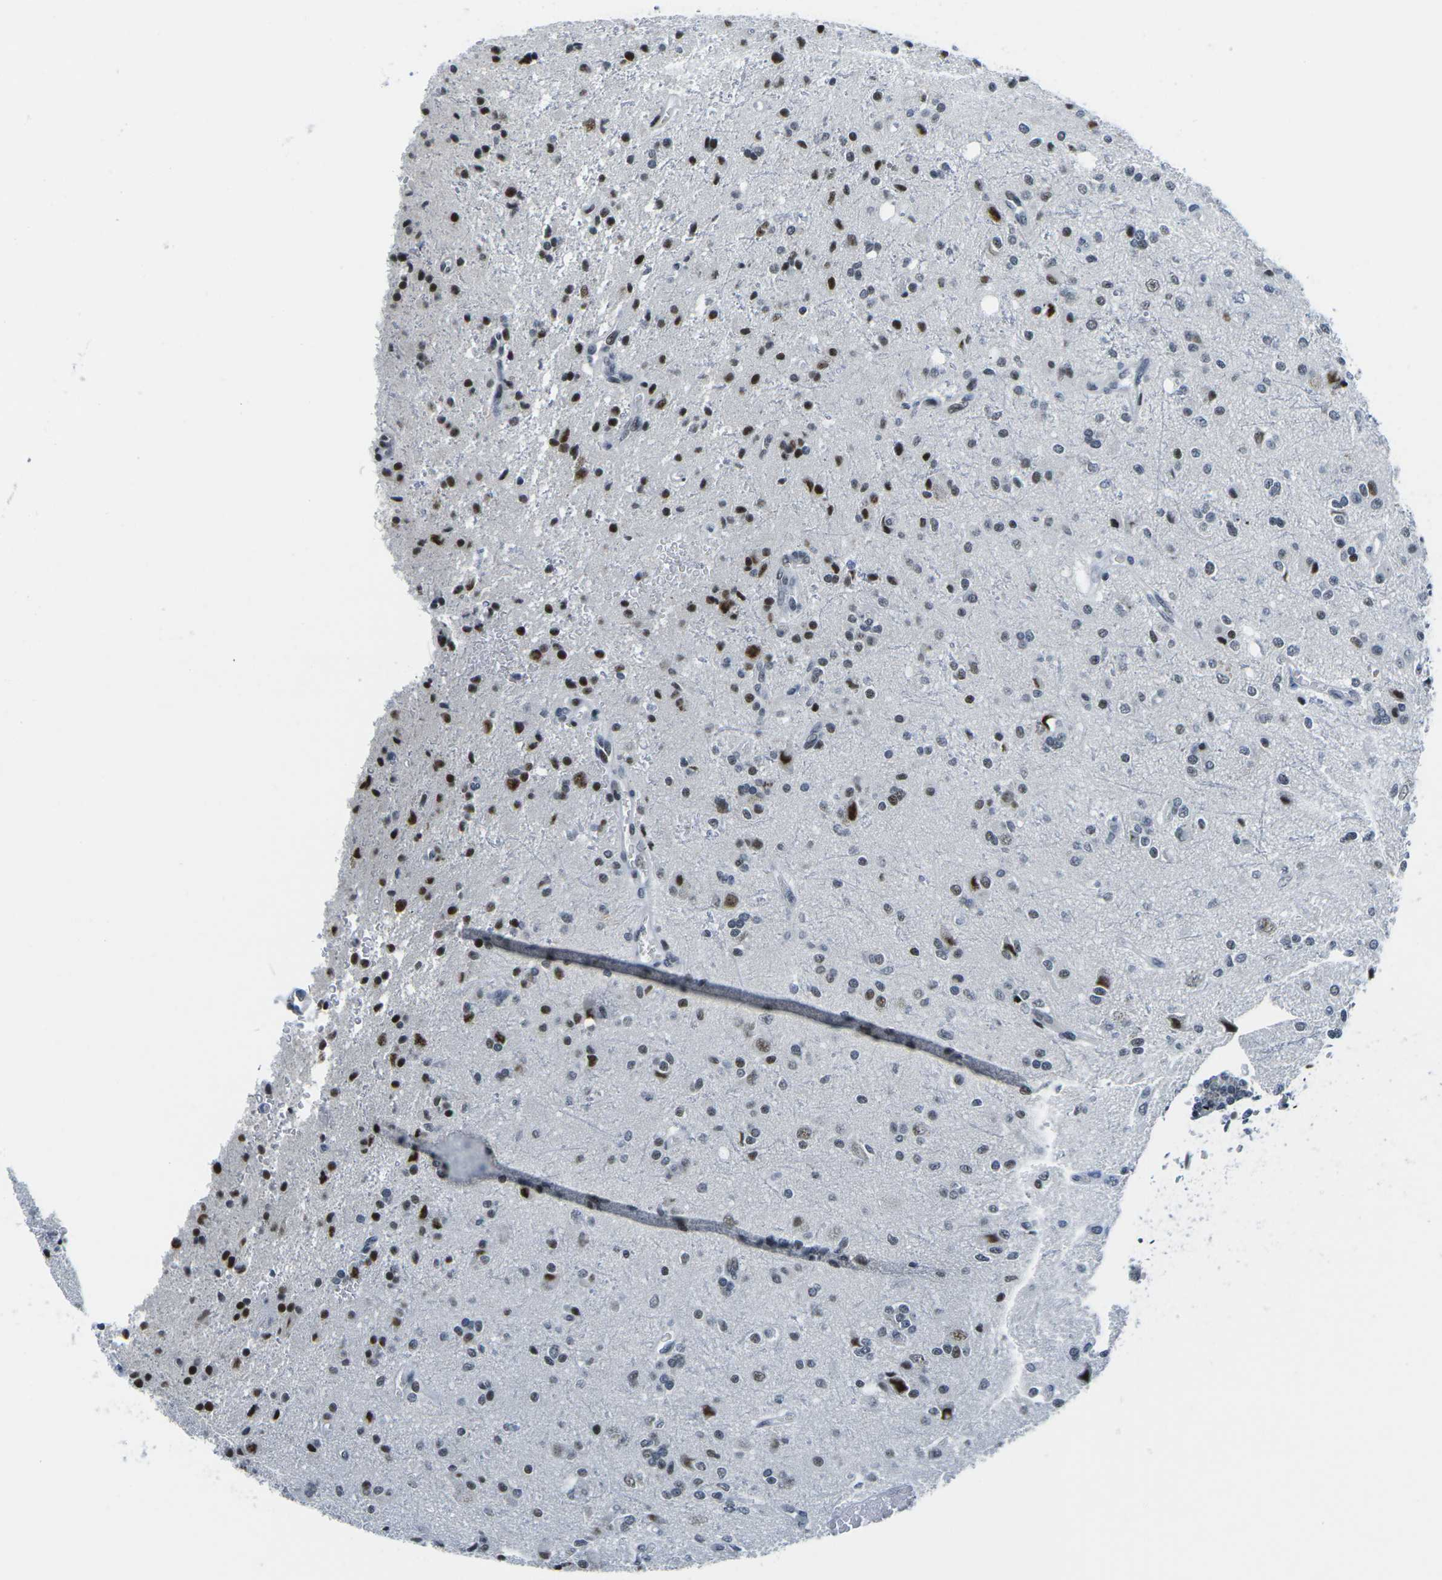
{"staining": {"intensity": "strong", "quantity": "25%-75%", "location": "nuclear"}, "tissue": "glioma", "cell_type": "Tumor cells", "image_type": "cancer", "snomed": [{"axis": "morphology", "description": "Glioma, malignant, High grade"}, {"axis": "topography", "description": "Brain"}], "caption": "Immunohistochemical staining of human malignant high-grade glioma shows high levels of strong nuclear protein expression in approximately 25%-75% of tumor cells. The staining was performed using DAB (3,3'-diaminobenzidine), with brown indicating positive protein expression. Nuclei are stained blue with hematoxylin.", "gene": "PRPF8", "patient": {"sex": "male", "age": 47}}